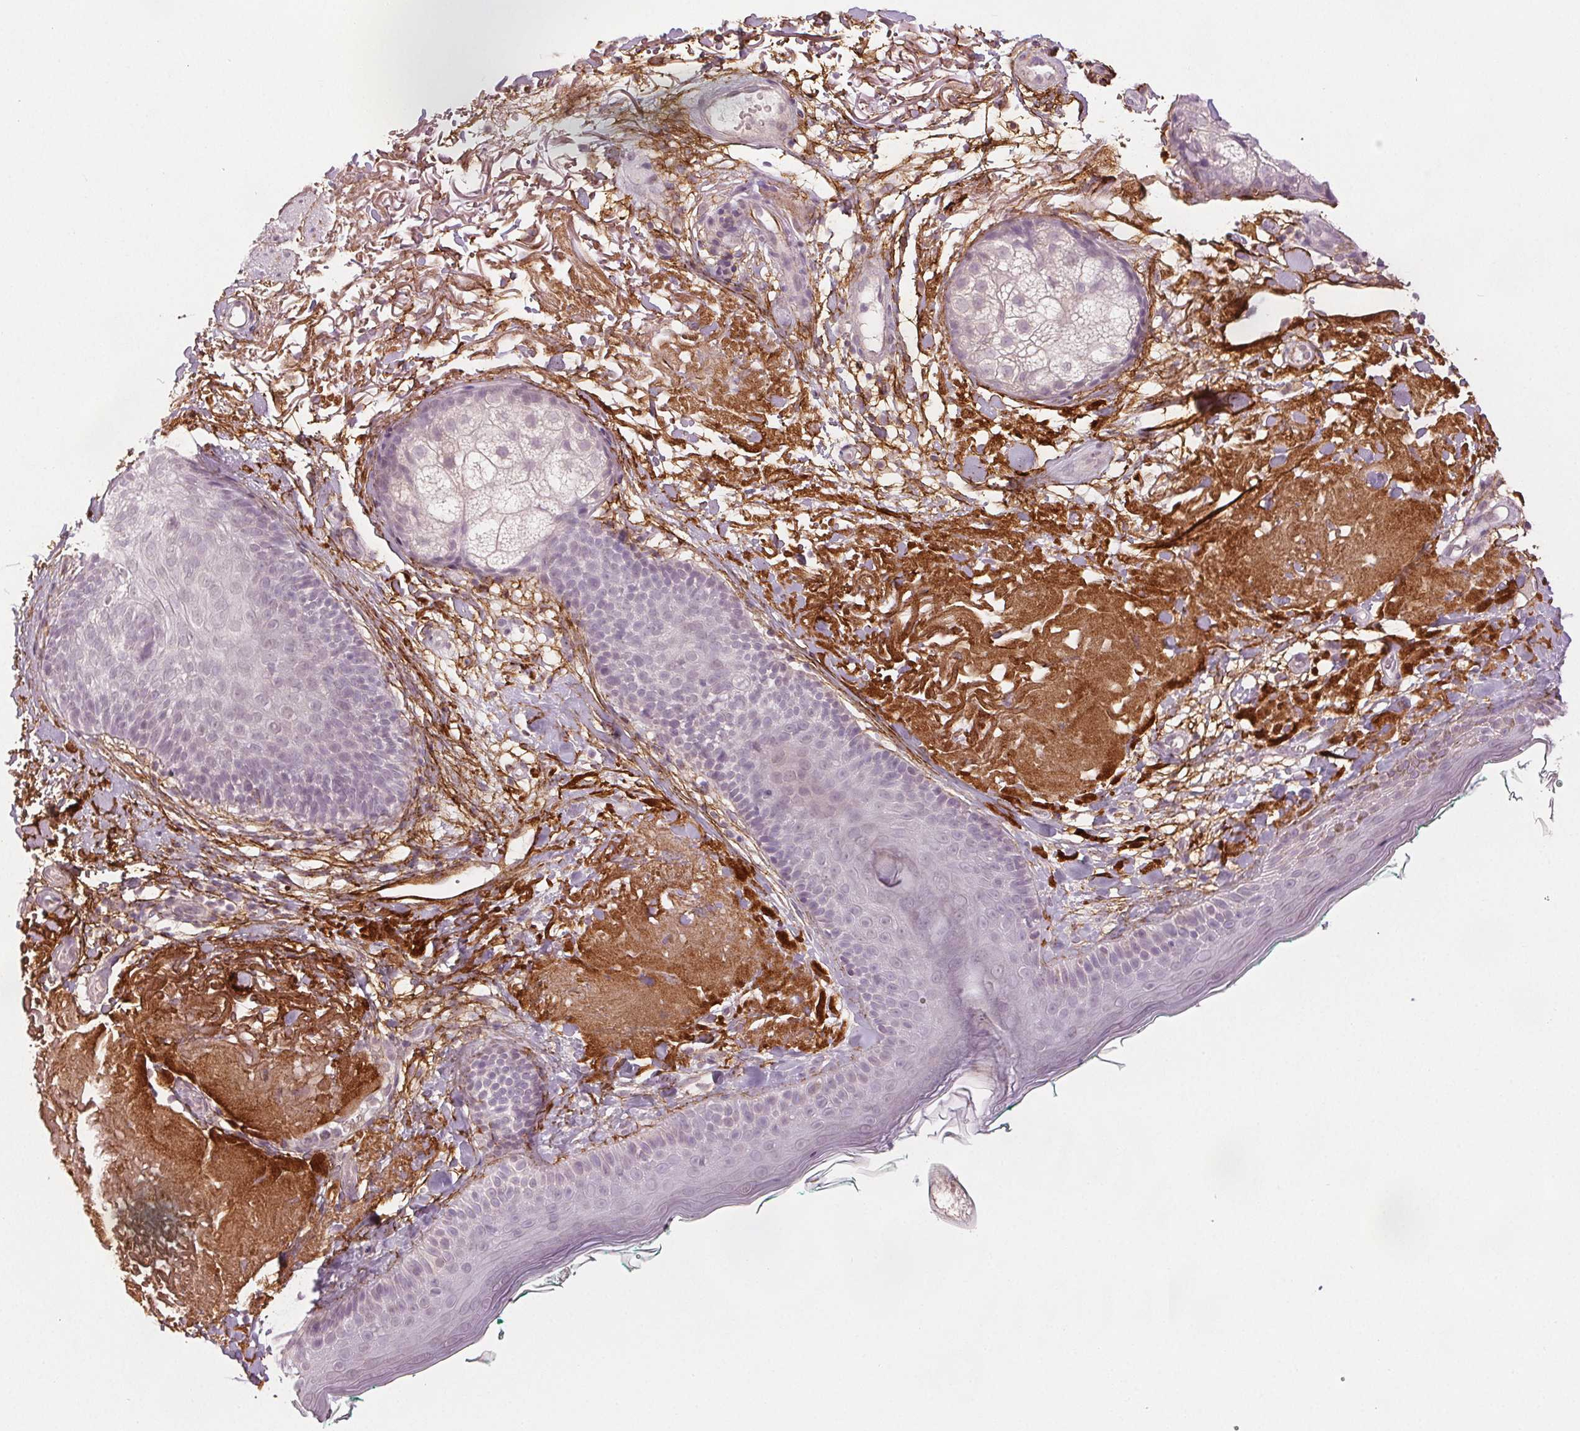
{"staining": {"intensity": "strong", "quantity": ">75%", "location": "cytoplasmic/membranous"}, "tissue": "skin", "cell_type": "Fibroblasts", "image_type": "normal", "snomed": [{"axis": "morphology", "description": "Normal tissue, NOS"}, {"axis": "topography", "description": "Skin"}], "caption": "Immunohistochemical staining of unremarkable skin demonstrates strong cytoplasmic/membranous protein expression in approximately >75% of fibroblasts.", "gene": "FBN1", "patient": {"sex": "male", "age": 73}}